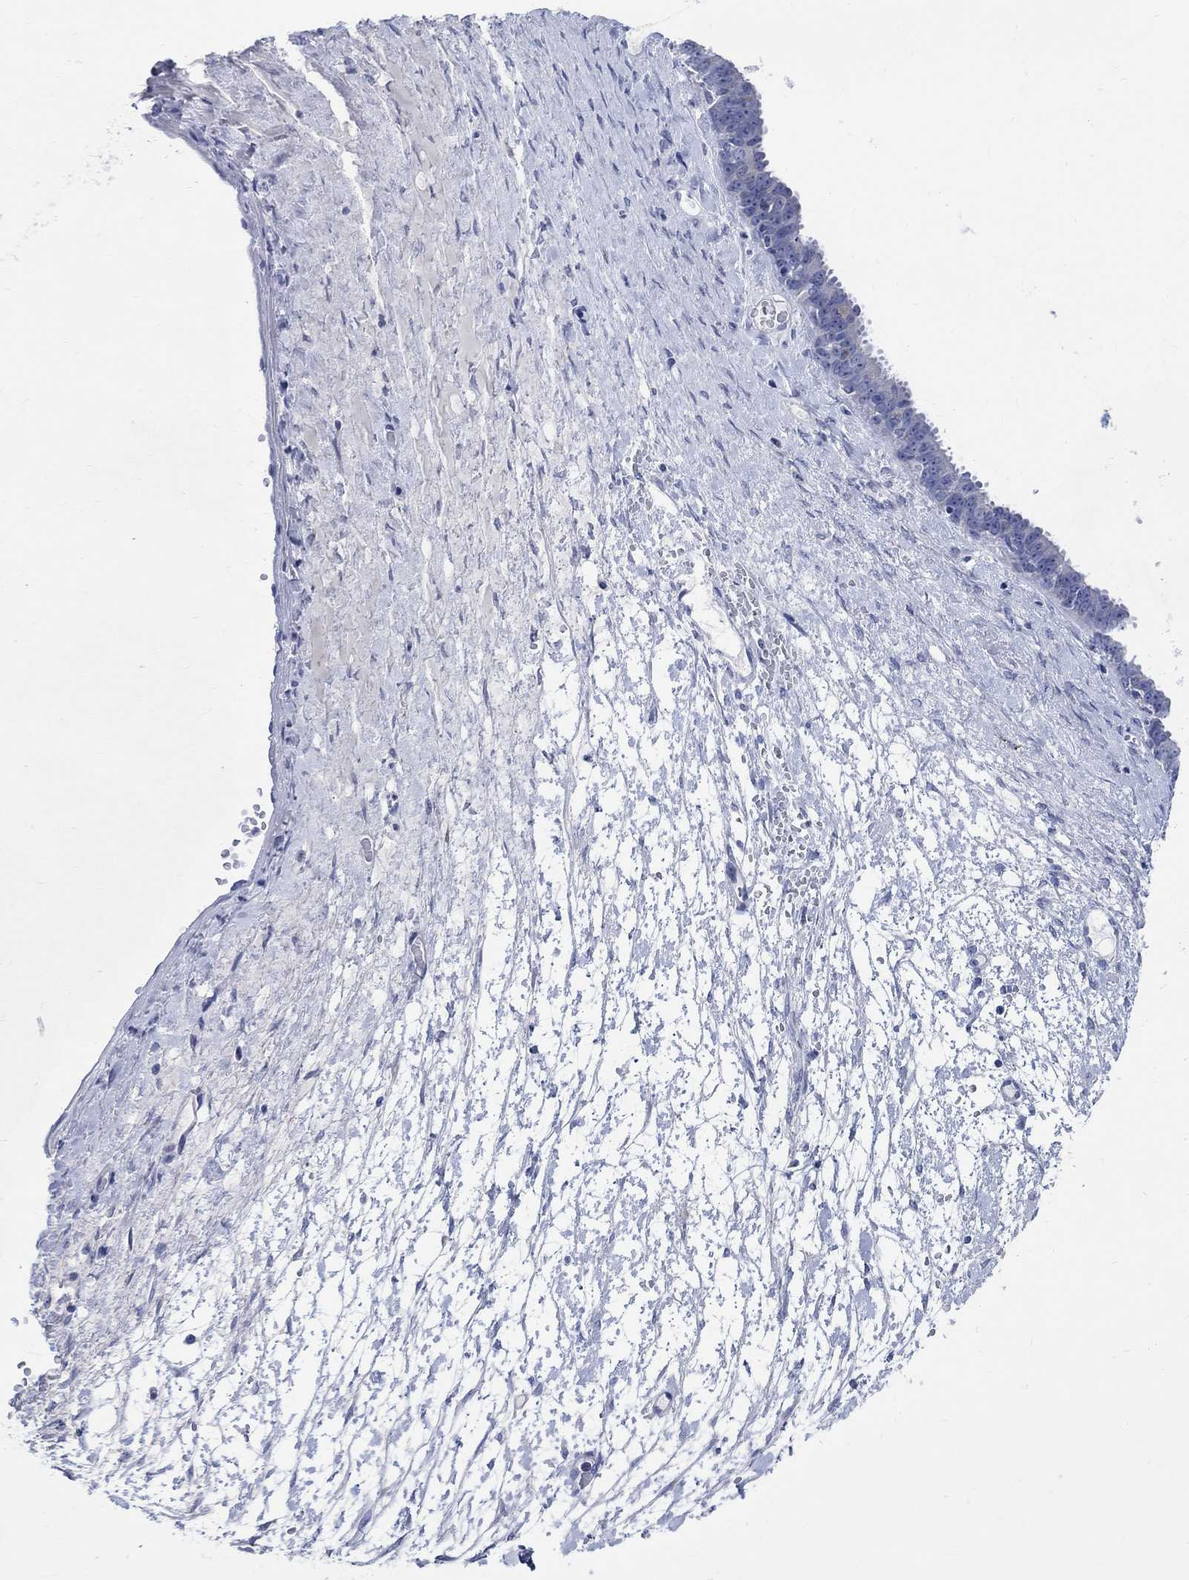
{"staining": {"intensity": "negative", "quantity": "none", "location": "none"}, "tissue": "ovarian cancer", "cell_type": "Tumor cells", "image_type": "cancer", "snomed": [{"axis": "morphology", "description": "Cystadenocarcinoma, serous, NOS"}, {"axis": "topography", "description": "Ovary"}], "caption": "A micrograph of human ovarian serous cystadenocarcinoma is negative for staining in tumor cells.", "gene": "CAMK2N1", "patient": {"sex": "female", "age": 71}}